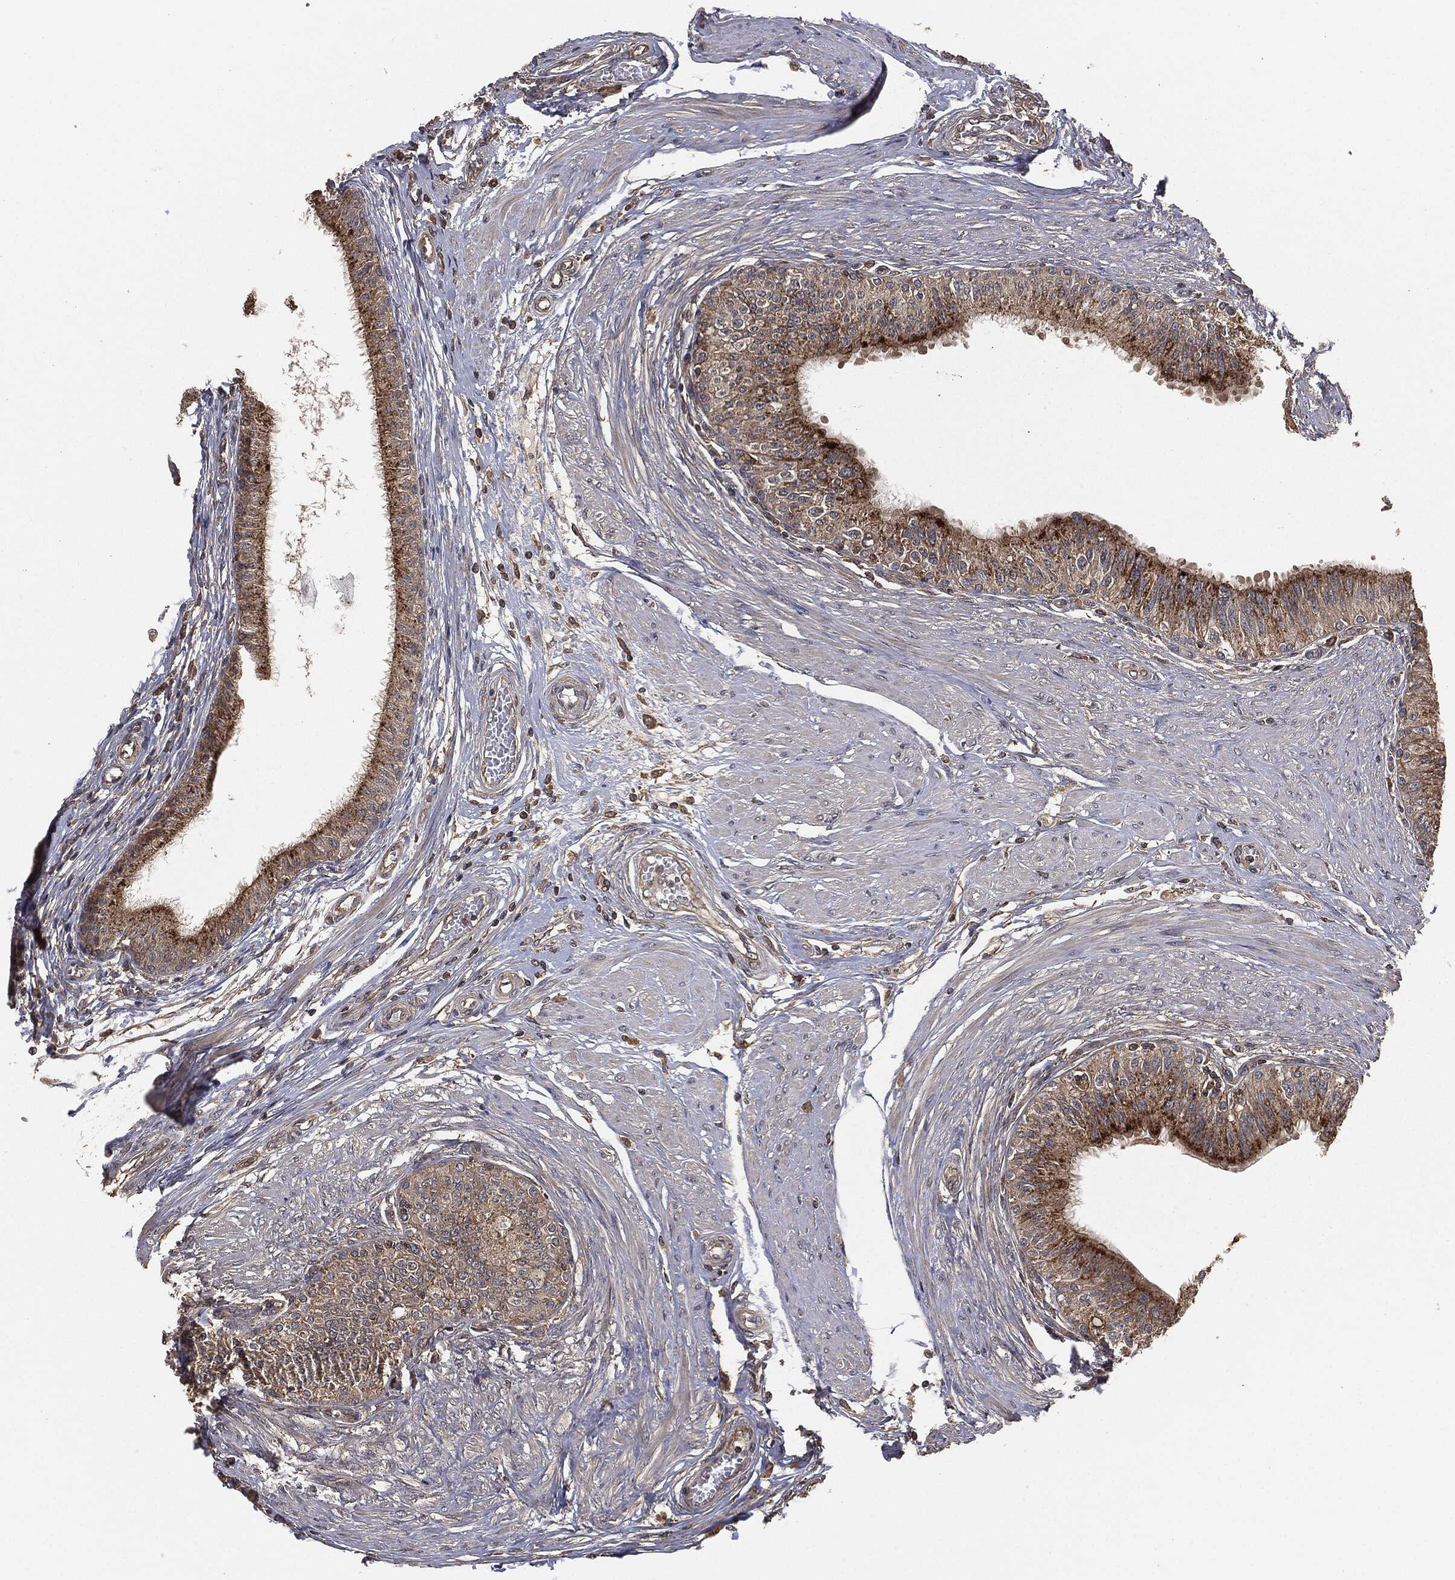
{"staining": {"intensity": "strong", "quantity": "<25%", "location": "cytoplasmic/membranous"}, "tissue": "epididymis", "cell_type": "Glandular cells", "image_type": "normal", "snomed": [{"axis": "morphology", "description": "Normal tissue, NOS"}, {"axis": "morphology", "description": "Seminoma, NOS"}, {"axis": "topography", "description": "Testis"}, {"axis": "topography", "description": "Epididymis"}], "caption": "Protein expression analysis of unremarkable epididymis displays strong cytoplasmic/membranous positivity in approximately <25% of glandular cells.", "gene": "ERBIN", "patient": {"sex": "male", "age": 61}}